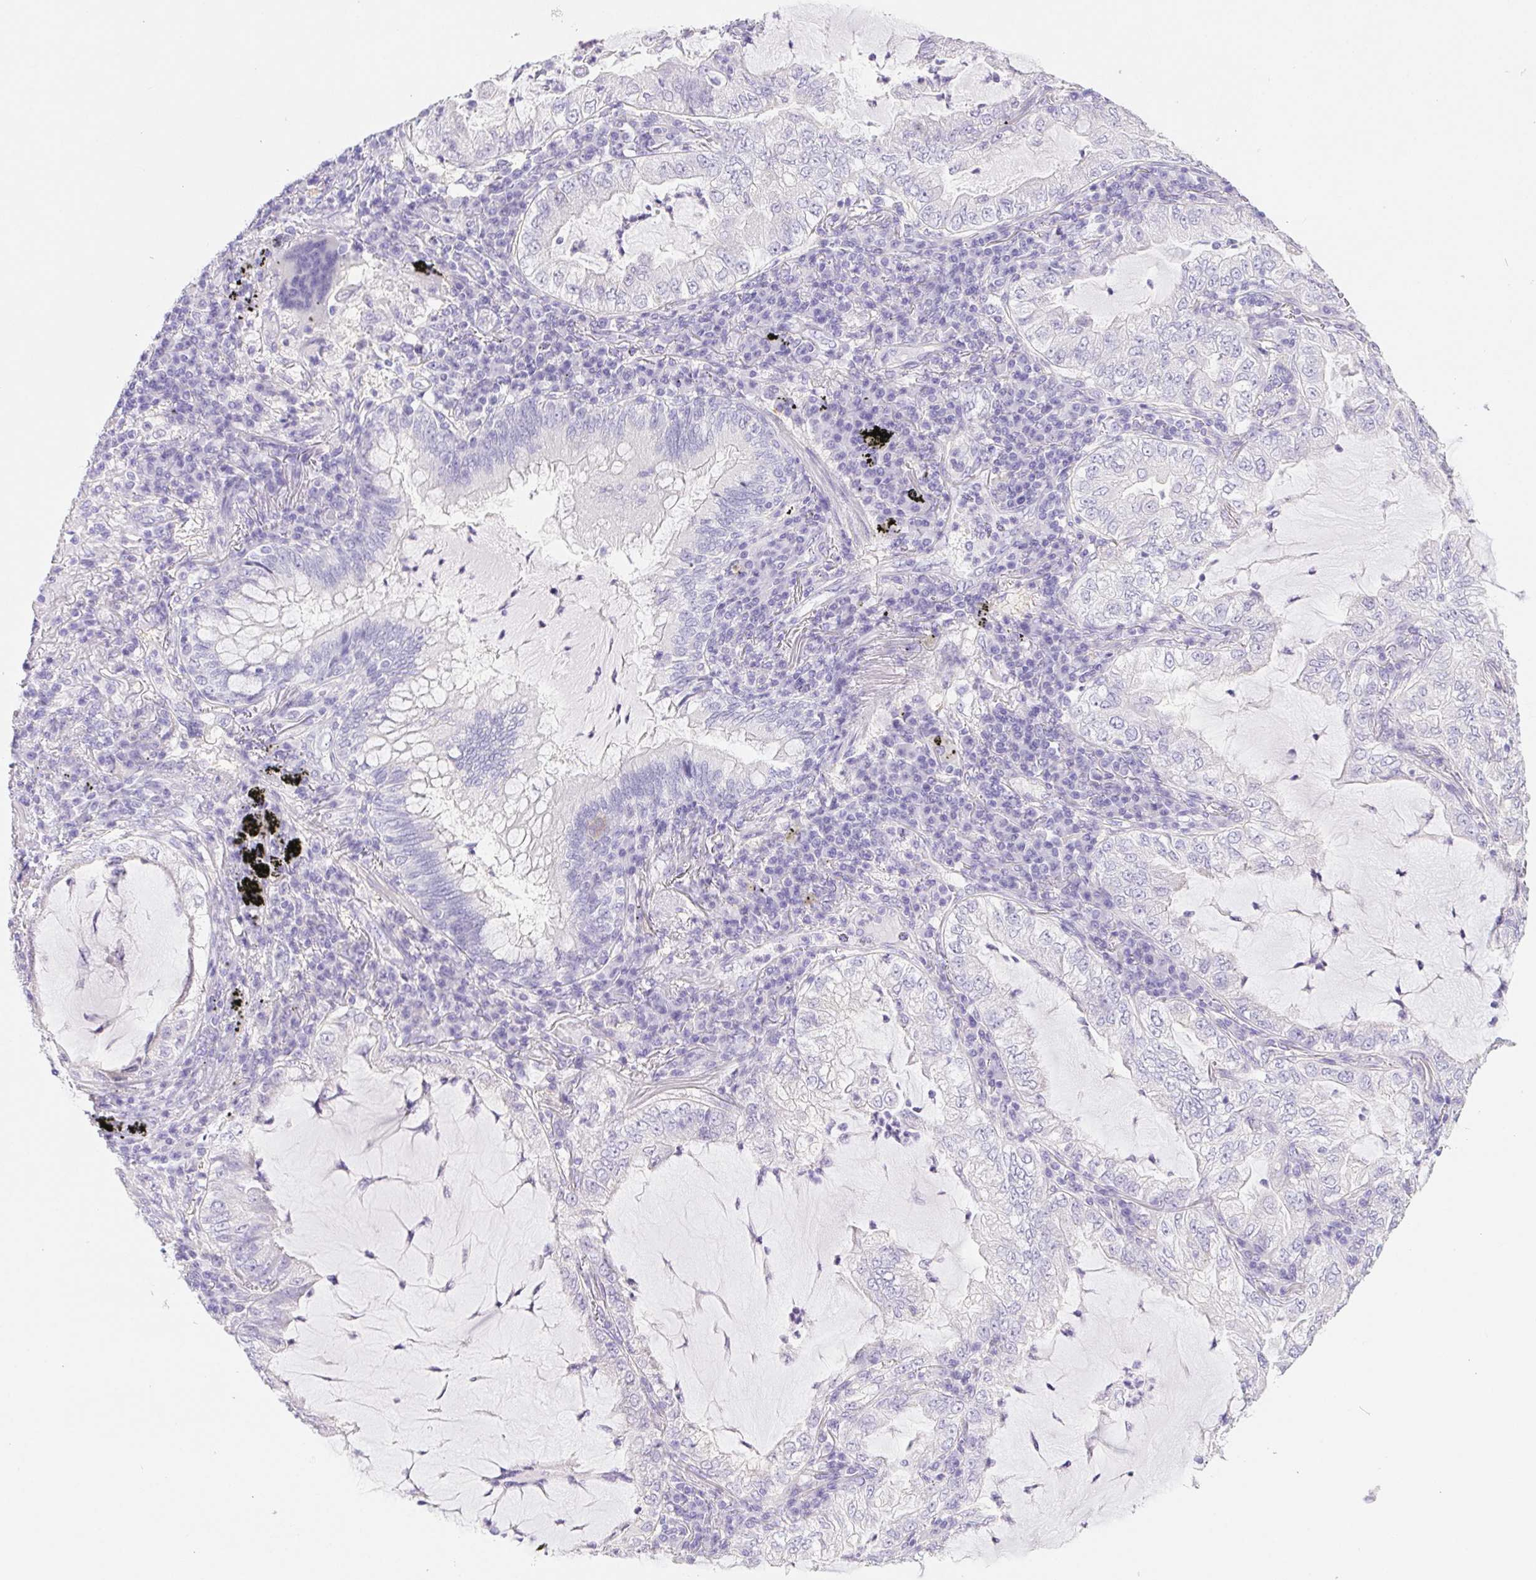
{"staining": {"intensity": "negative", "quantity": "none", "location": "none"}, "tissue": "lung cancer", "cell_type": "Tumor cells", "image_type": "cancer", "snomed": [{"axis": "morphology", "description": "Adenocarcinoma, NOS"}, {"axis": "topography", "description": "Lung"}], "caption": "An immunohistochemistry (IHC) histopathology image of lung cancer (adenocarcinoma) is shown. There is no staining in tumor cells of lung cancer (adenocarcinoma). (DAB immunohistochemistry visualized using brightfield microscopy, high magnification).", "gene": "PNLIP", "patient": {"sex": "female", "age": 73}}